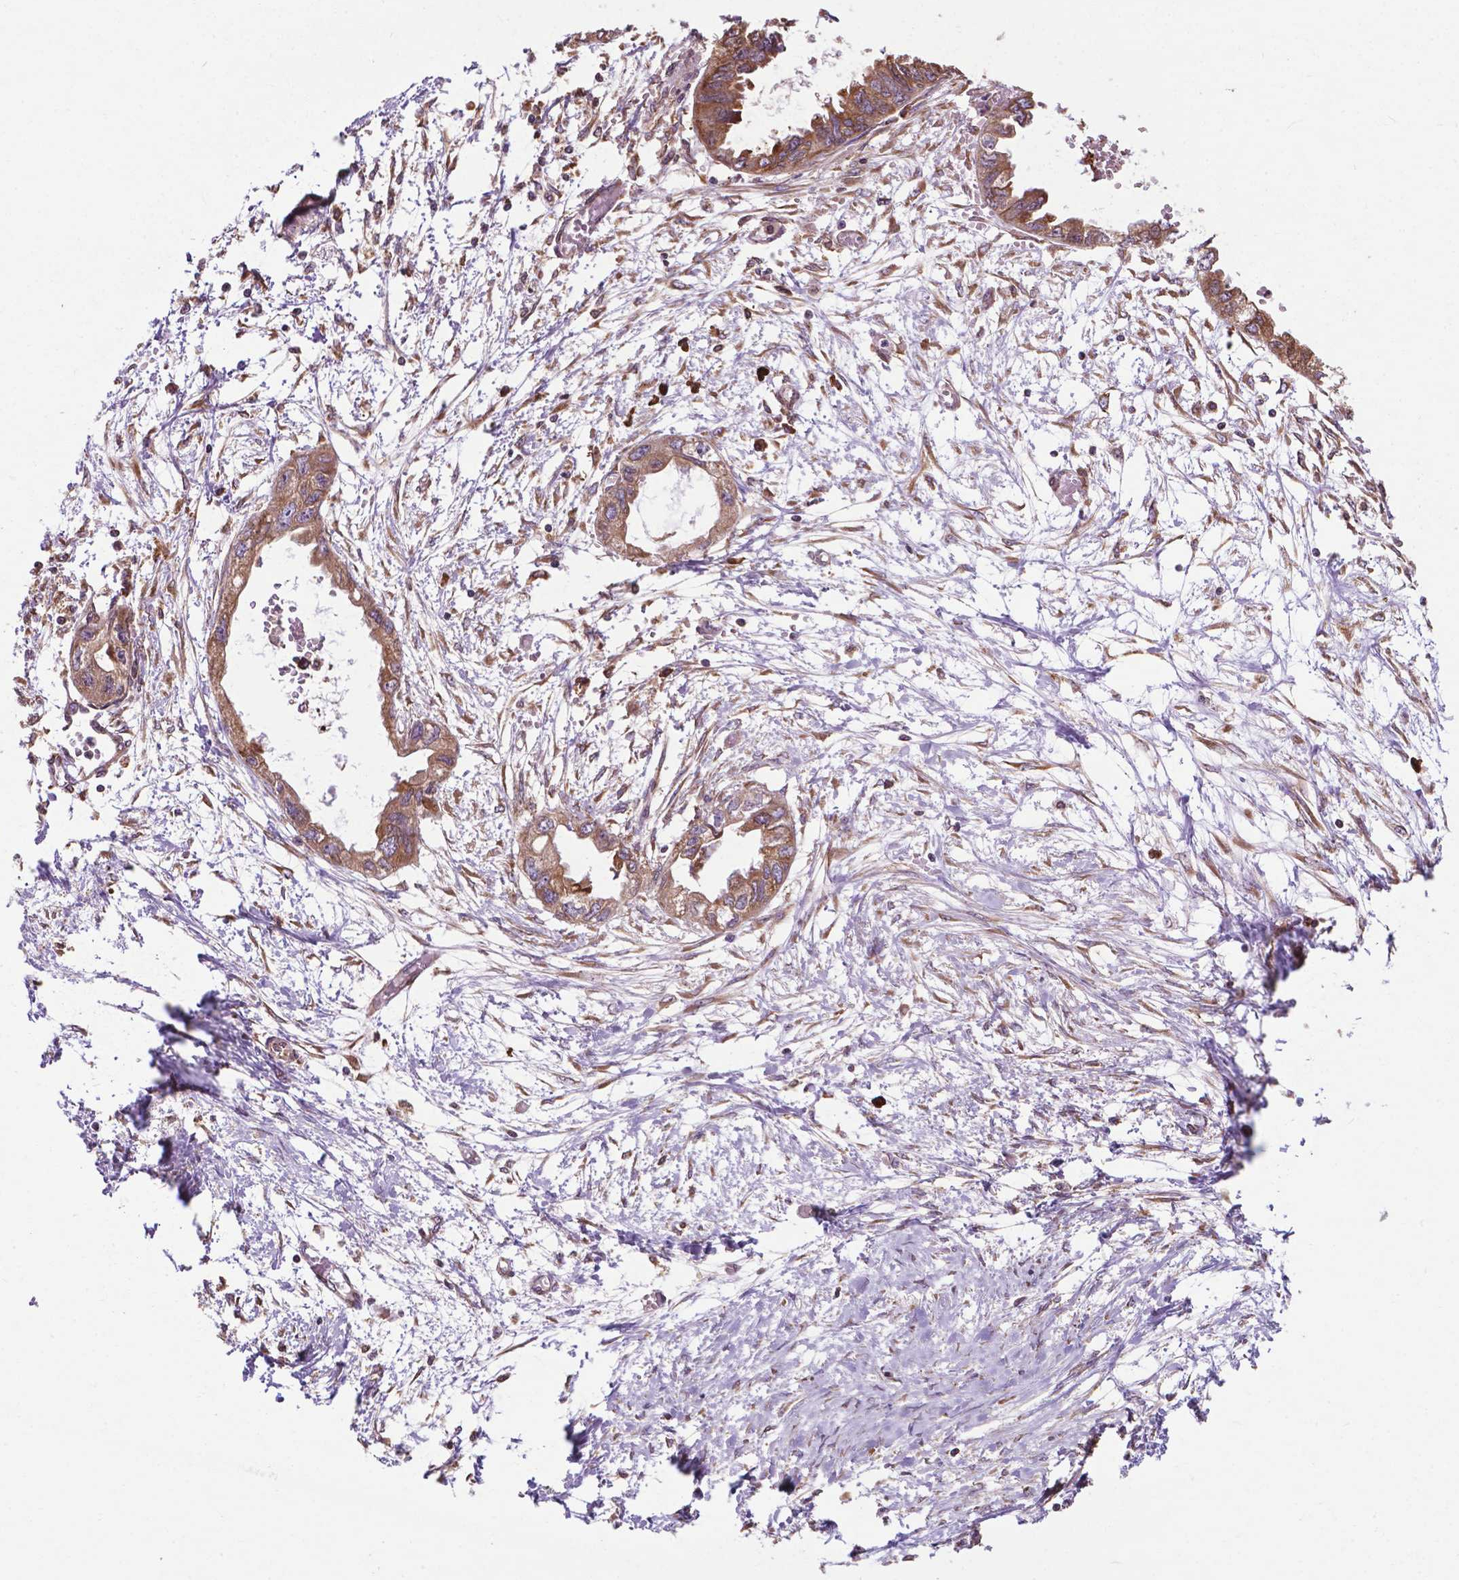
{"staining": {"intensity": "moderate", "quantity": ">75%", "location": "cytoplasmic/membranous"}, "tissue": "endometrial cancer", "cell_type": "Tumor cells", "image_type": "cancer", "snomed": [{"axis": "morphology", "description": "Adenocarcinoma, NOS"}, {"axis": "morphology", "description": "Adenocarcinoma, metastatic, NOS"}, {"axis": "topography", "description": "Adipose tissue"}, {"axis": "topography", "description": "Endometrium"}], "caption": "About >75% of tumor cells in human endometrial cancer (metastatic adenocarcinoma) demonstrate moderate cytoplasmic/membranous protein staining as visualized by brown immunohistochemical staining.", "gene": "GANAB", "patient": {"sex": "female", "age": 67}}